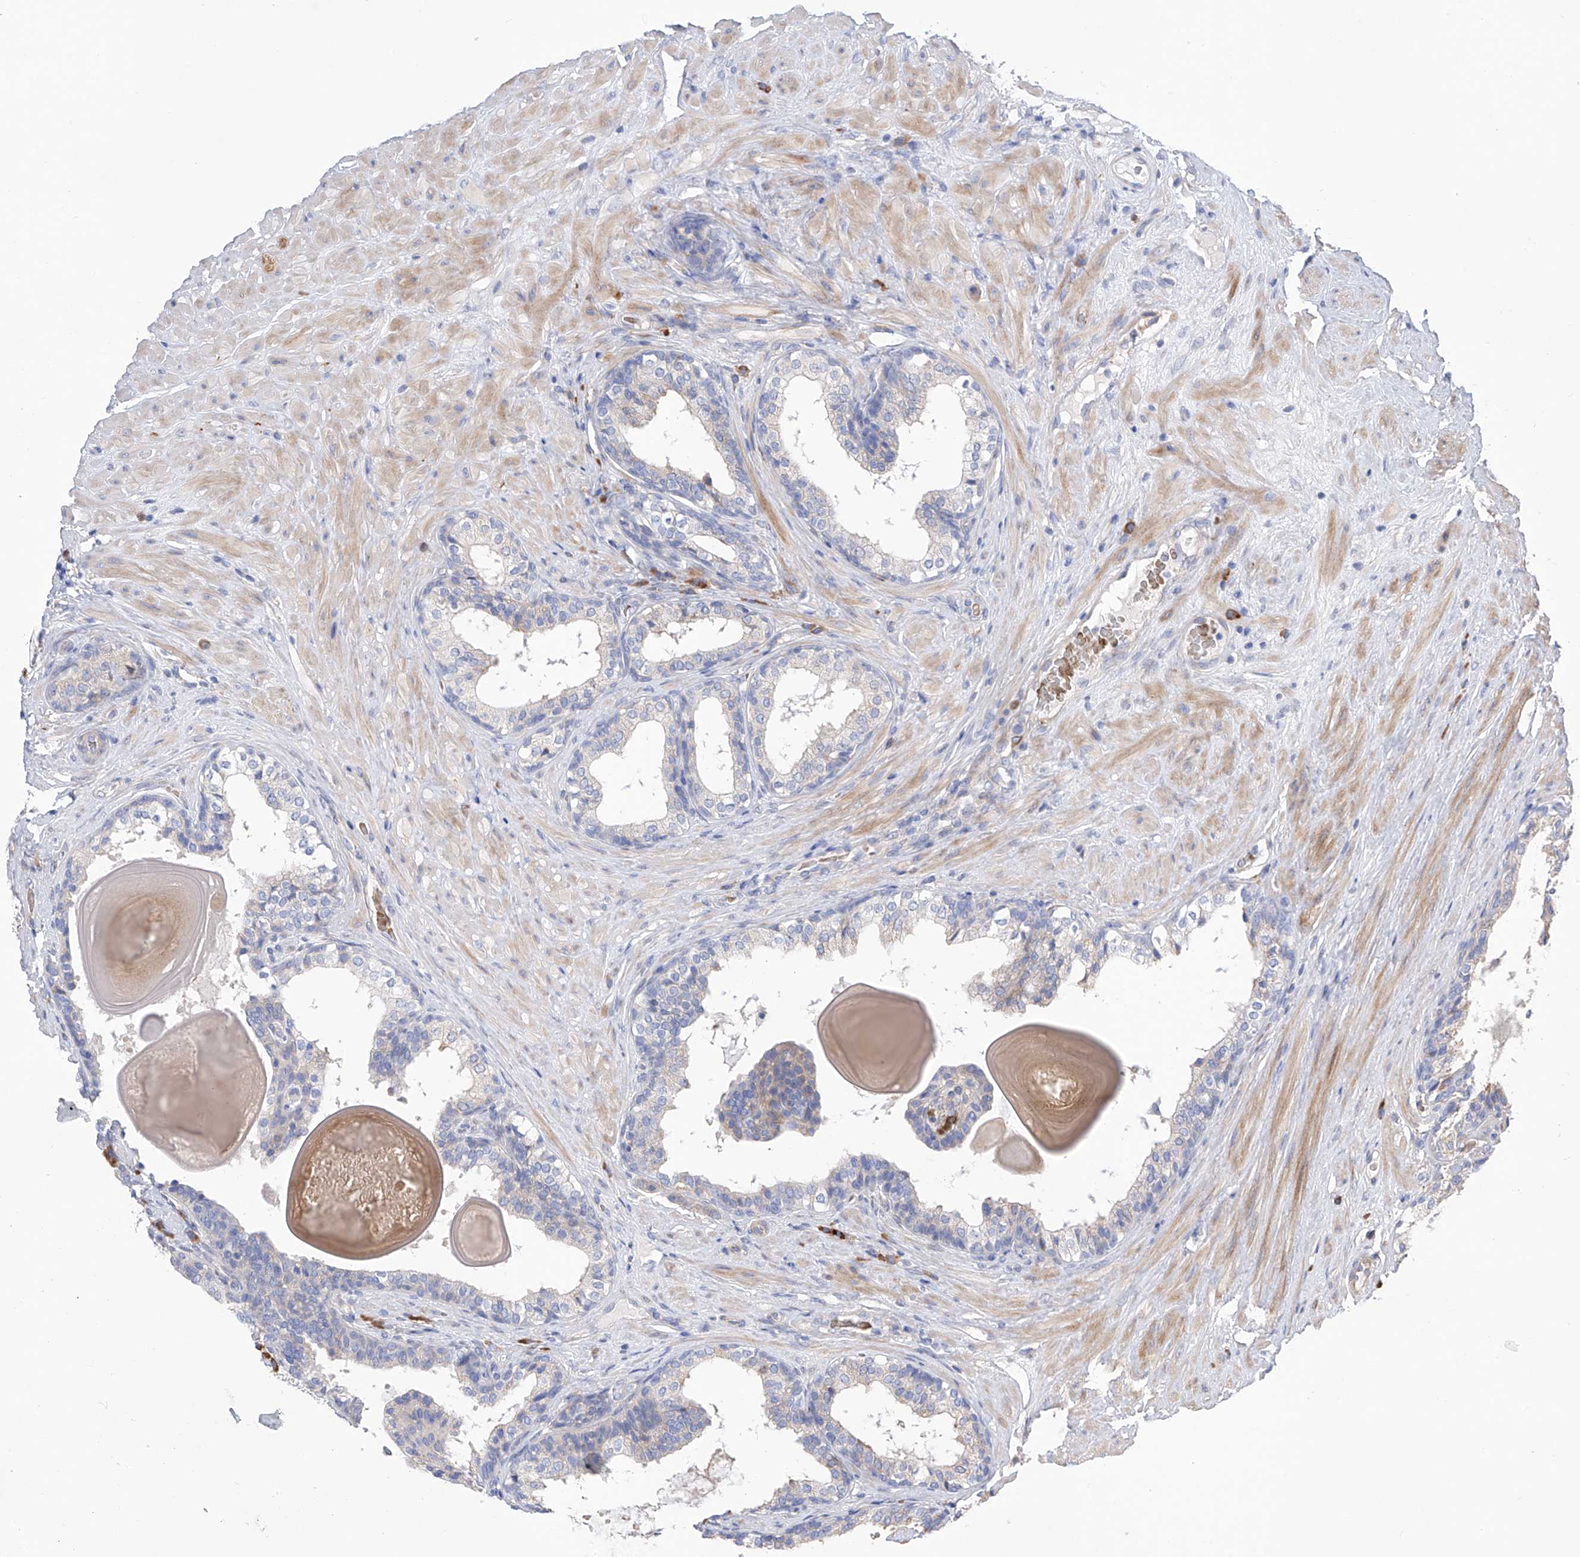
{"staining": {"intensity": "negative", "quantity": "none", "location": "none"}, "tissue": "prostate cancer", "cell_type": "Tumor cells", "image_type": "cancer", "snomed": [{"axis": "morphology", "description": "Adenocarcinoma, High grade"}, {"axis": "topography", "description": "Prostate"}], "caption": "DAB (3,3'-diaminobenzidine) immunohistochemical staining of human prostate adenocarcinoma (high-grade) reveals no significant expression in tumor cells.", "gene": "NFATC4", "patient": {"sex": "male", "age": 56}}